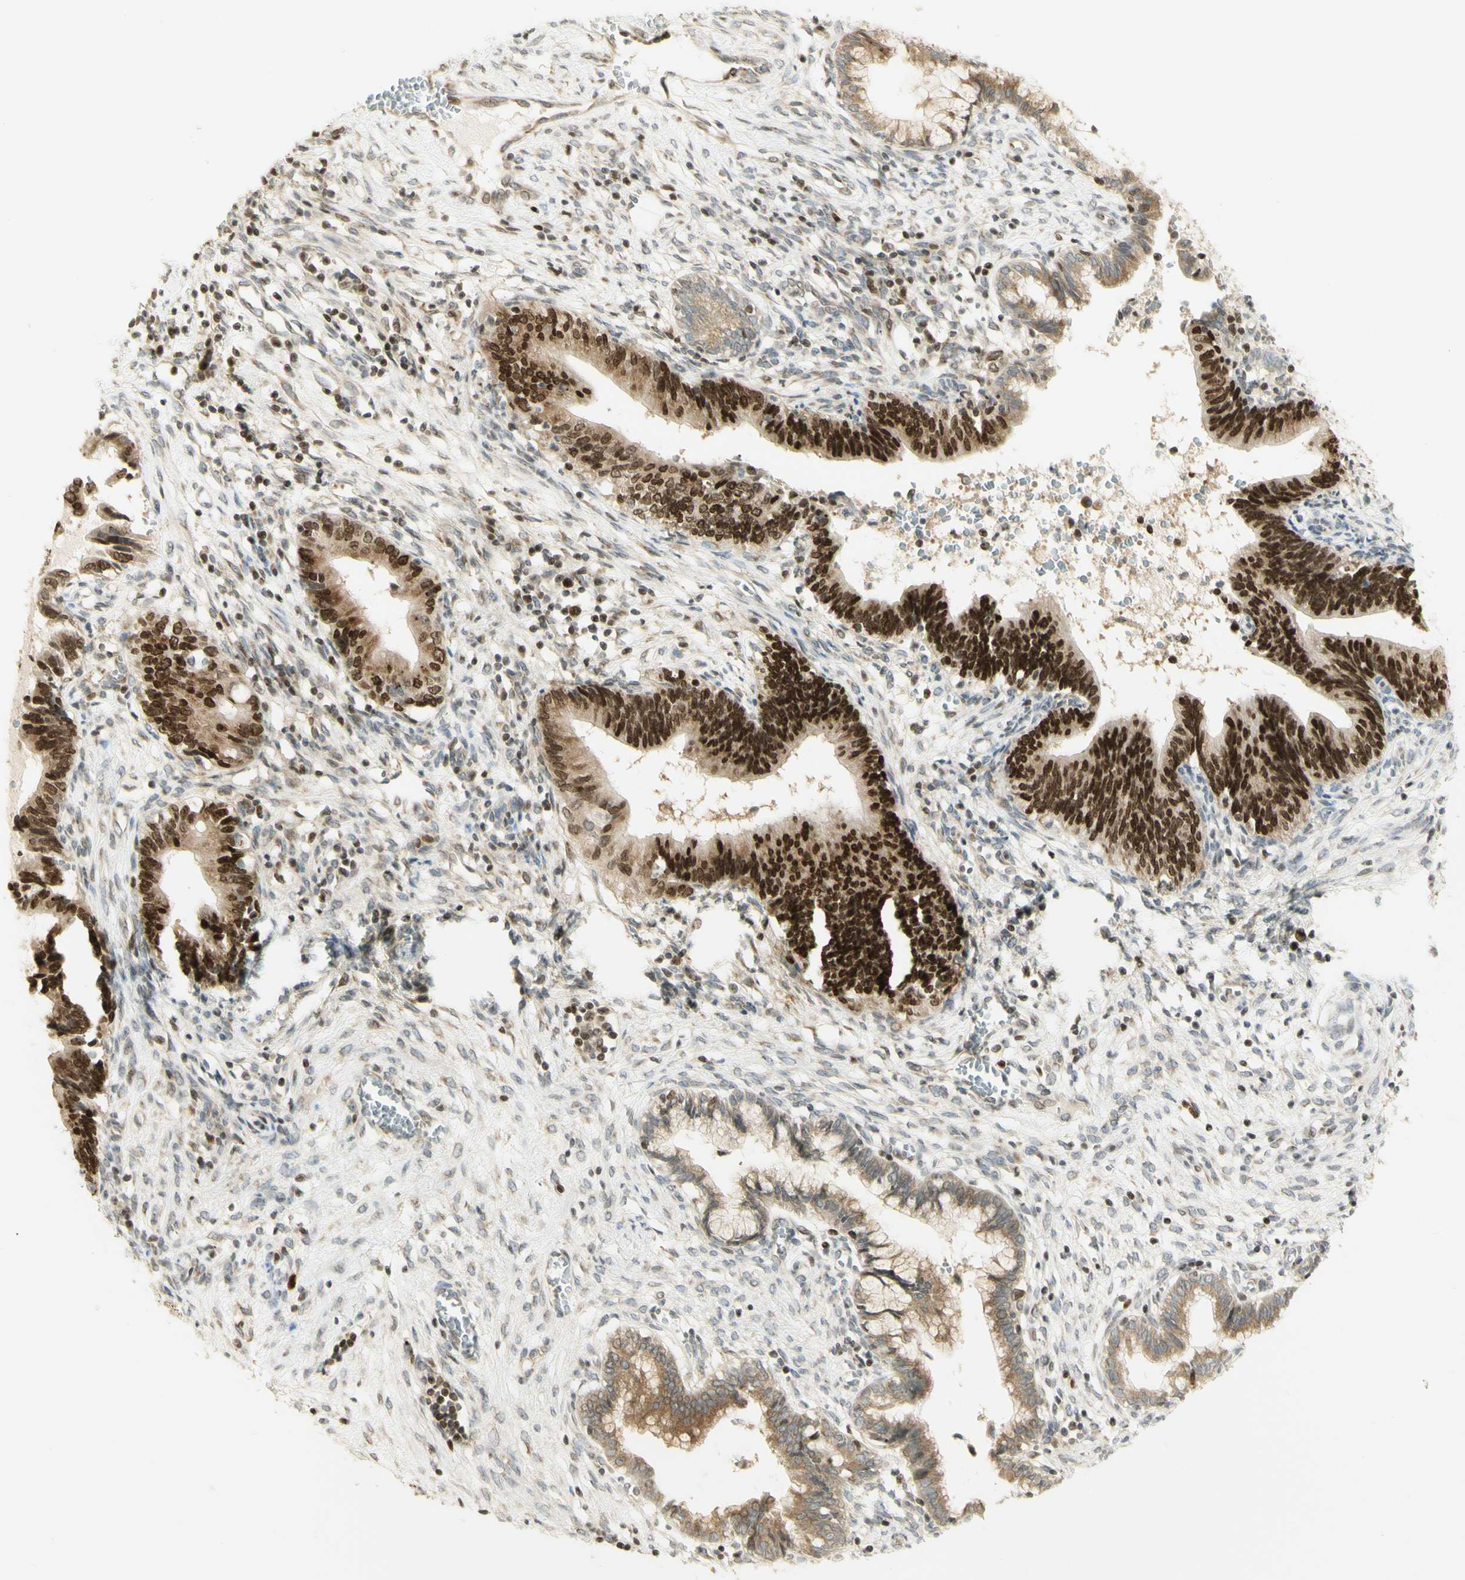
{"staining": {"intensity": "strong", "quantity": ">75%", "location": "cytoplasmic/membranous,nuclear"}, "tissue": "cervical cancer", "cell_type": "Tumor cells", "image_type": "cancer", "snomed": [{"axis": "morphology", "description": "Adenocarcinoma, NOS"}, {"axis": "topography", "description": "Cervix"}], "caption": "A brown stain labels strong cytoplasmic/membranous and nuclear staining of a protein in adenocarcinoma (cervical) tumor cells.", "gene": "KIF11", "patient": {"sex": "female", "age": 44}}